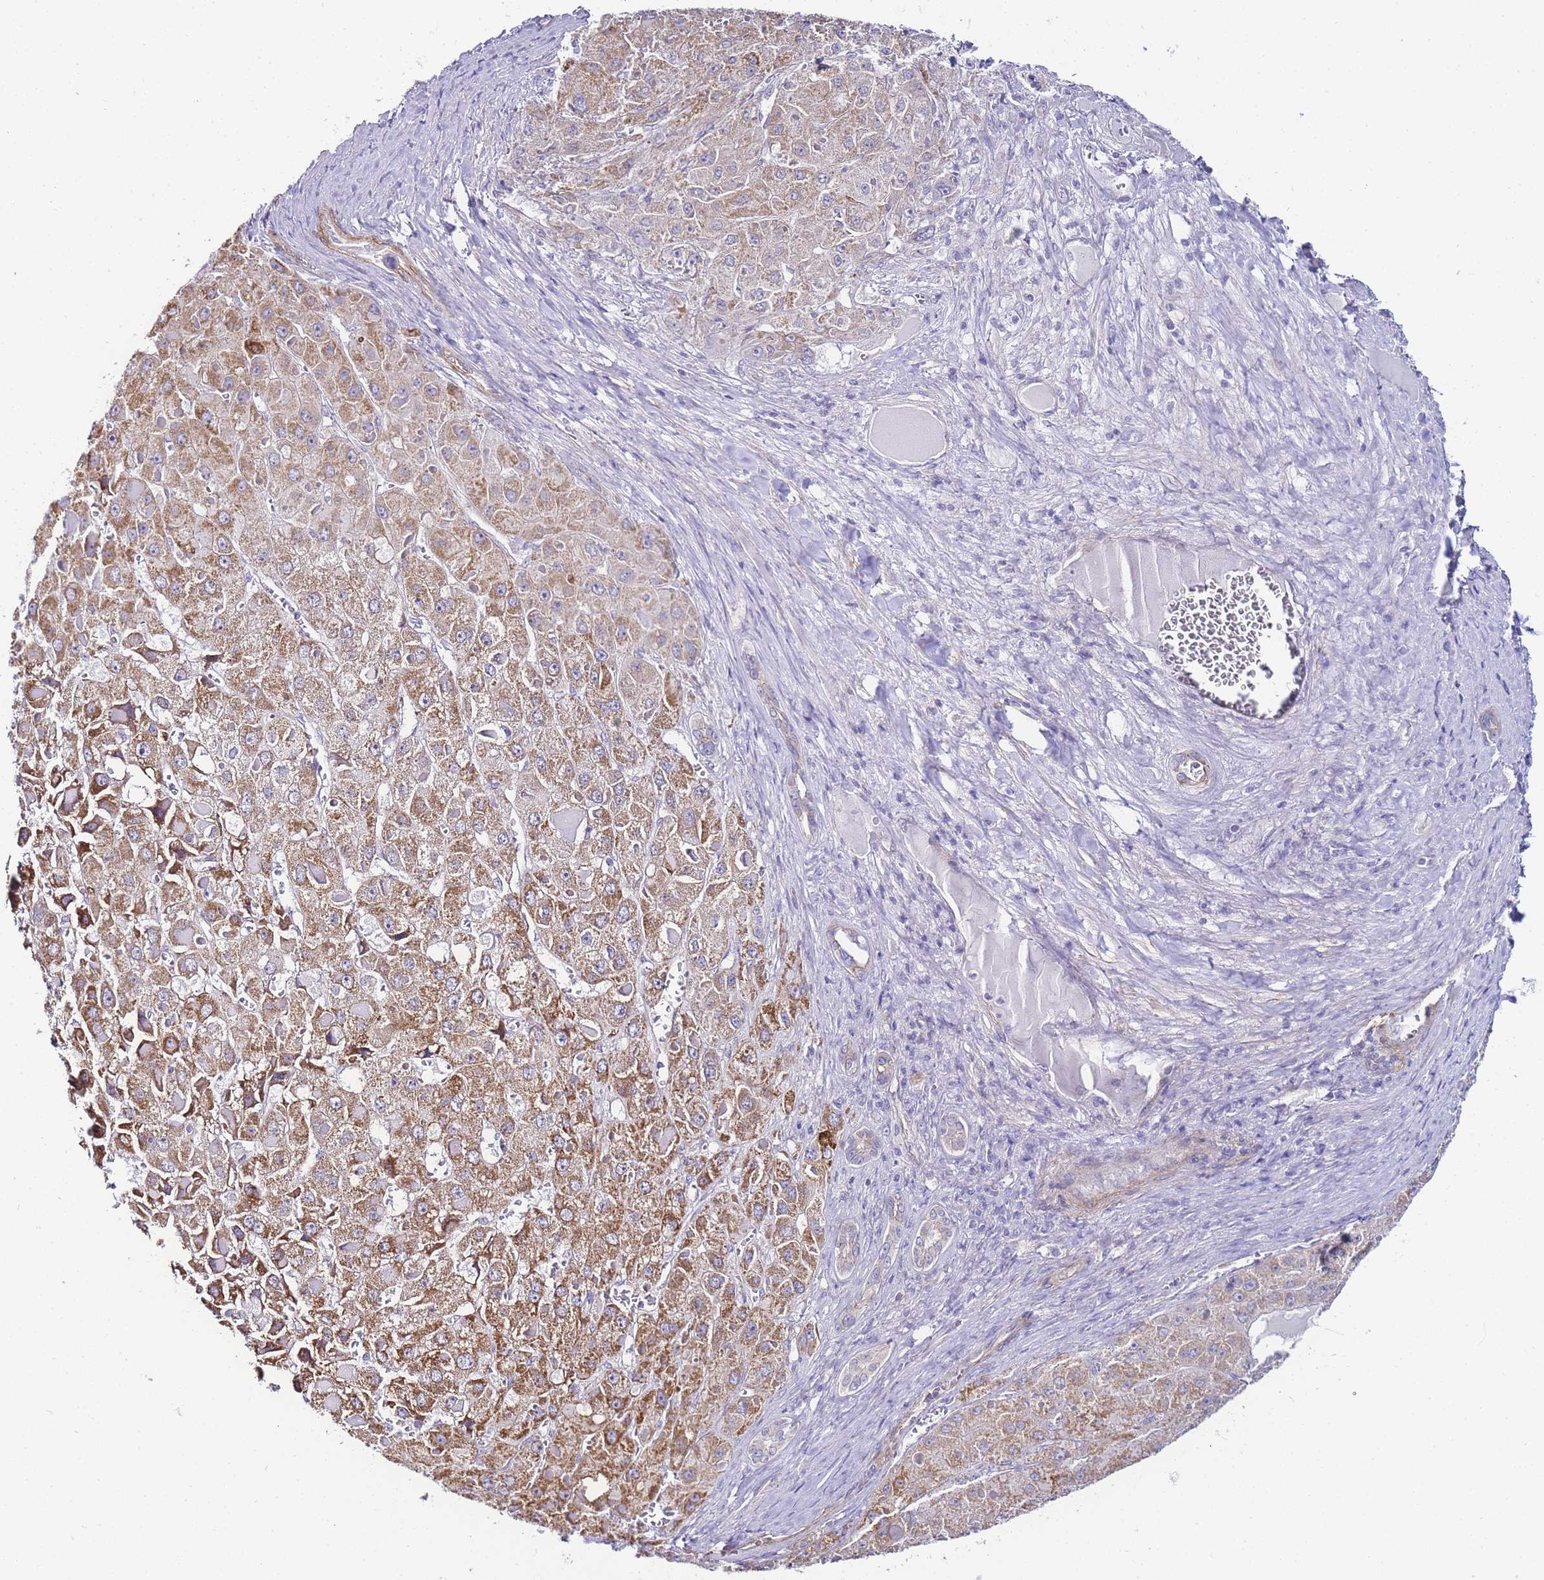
{"staining": {"intensity": "moderate", "quantity": ">75%", "location": "cytoplasmic/membranous"}, "tissue": "liver cancer", "cell_type": "Tumor cells", "image_type": "cancer", "snomed": [{"axis": "morphology", "description": "Carcinoma, Hepatocellular, NOS"}, {"axis": "topography", "description": "Liver"}], "caption": "Moderate cytoplasmic/membranous positivity for a protein is identified in approximately >75% of tumor cells of liver cancer using immunohistochemistry.", "gene": "PDCD7", "patient": {"sex": "female", "age": 73}}